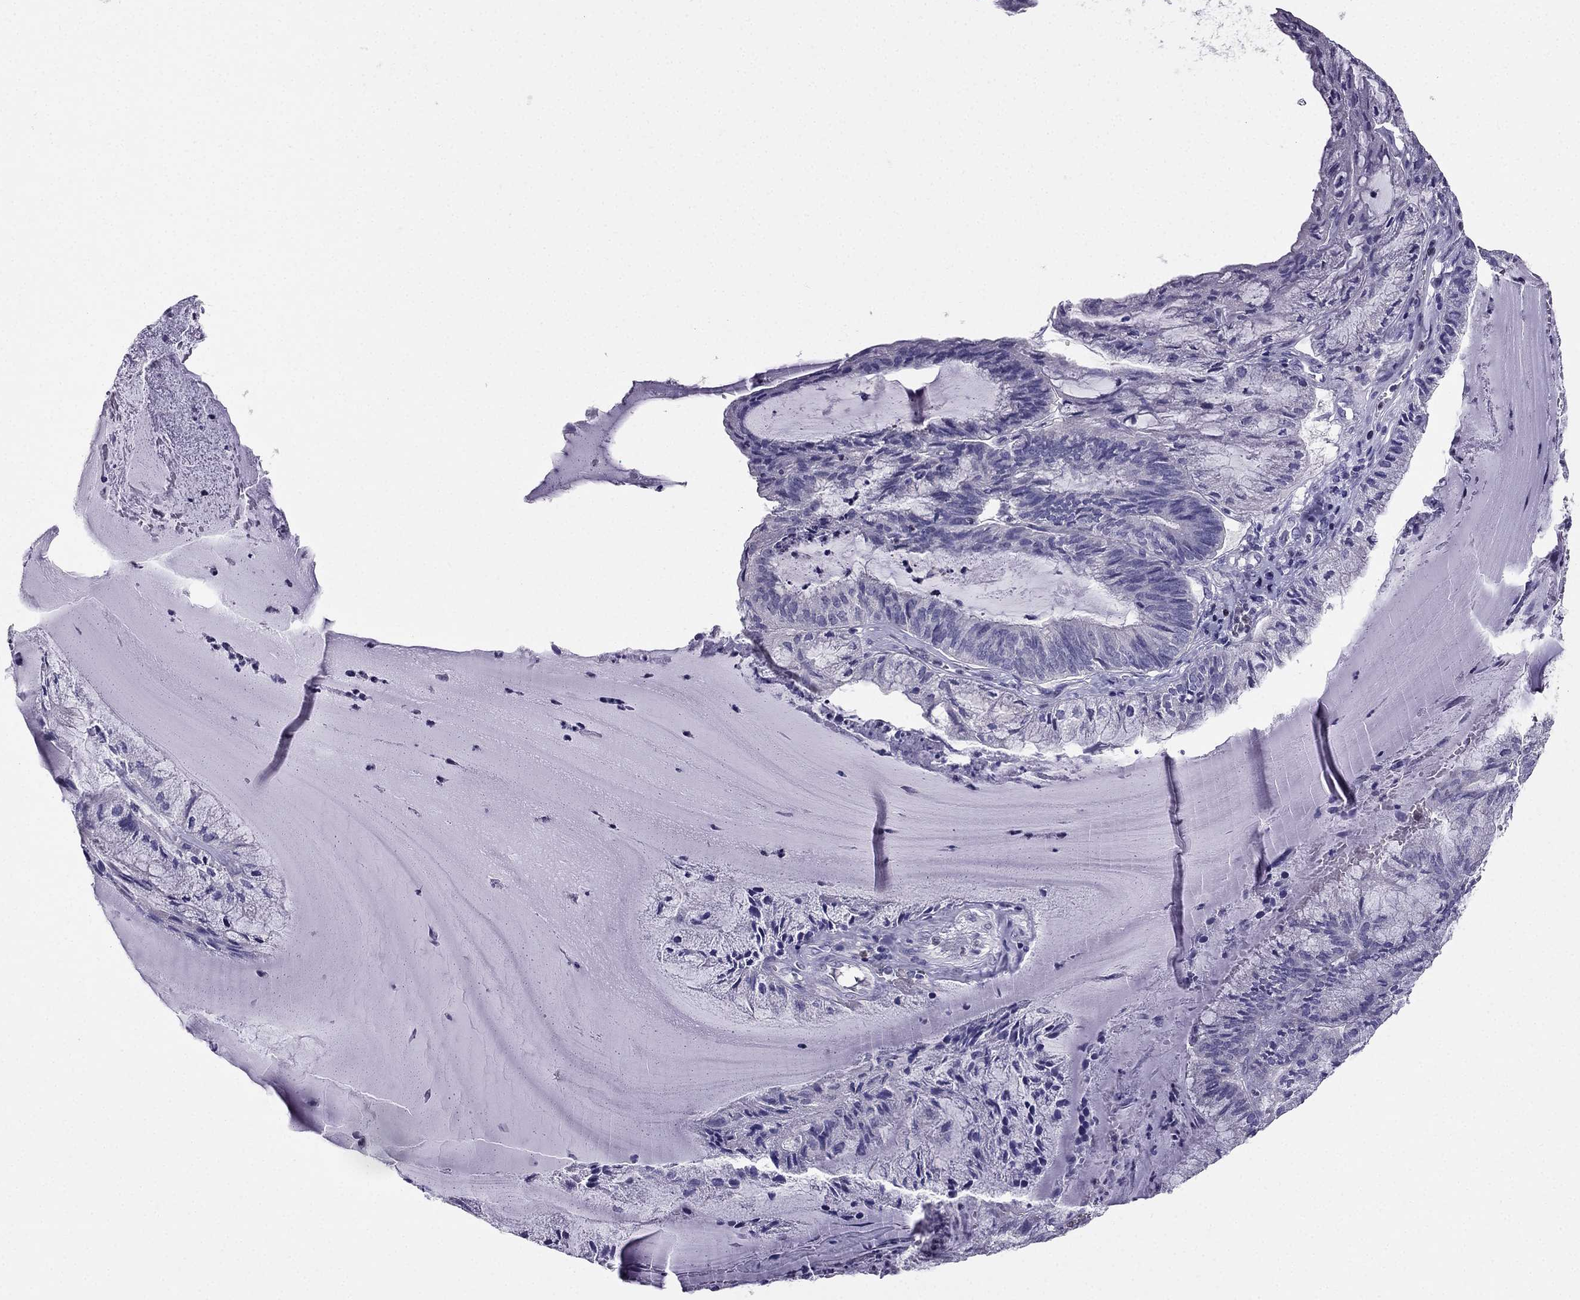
{"staining": {"intensity": "negative", "quantity": "none", "location": "none"}, "tissue": "endometrial cancer", "cell_type": "Tumor cells", "image_type": "cancer", "snomed": [{"axis": "morphology", "description": "Carcinoma, NOS"}, {"axis": "topography", "description": "Endometrium"}], "caption": "This is an IHC micrograph of human endometrial carcinoma. There is no positivity in tumor cells.", "gene": "ARID3A", "patient": {"sex": "female", "age": 62}}